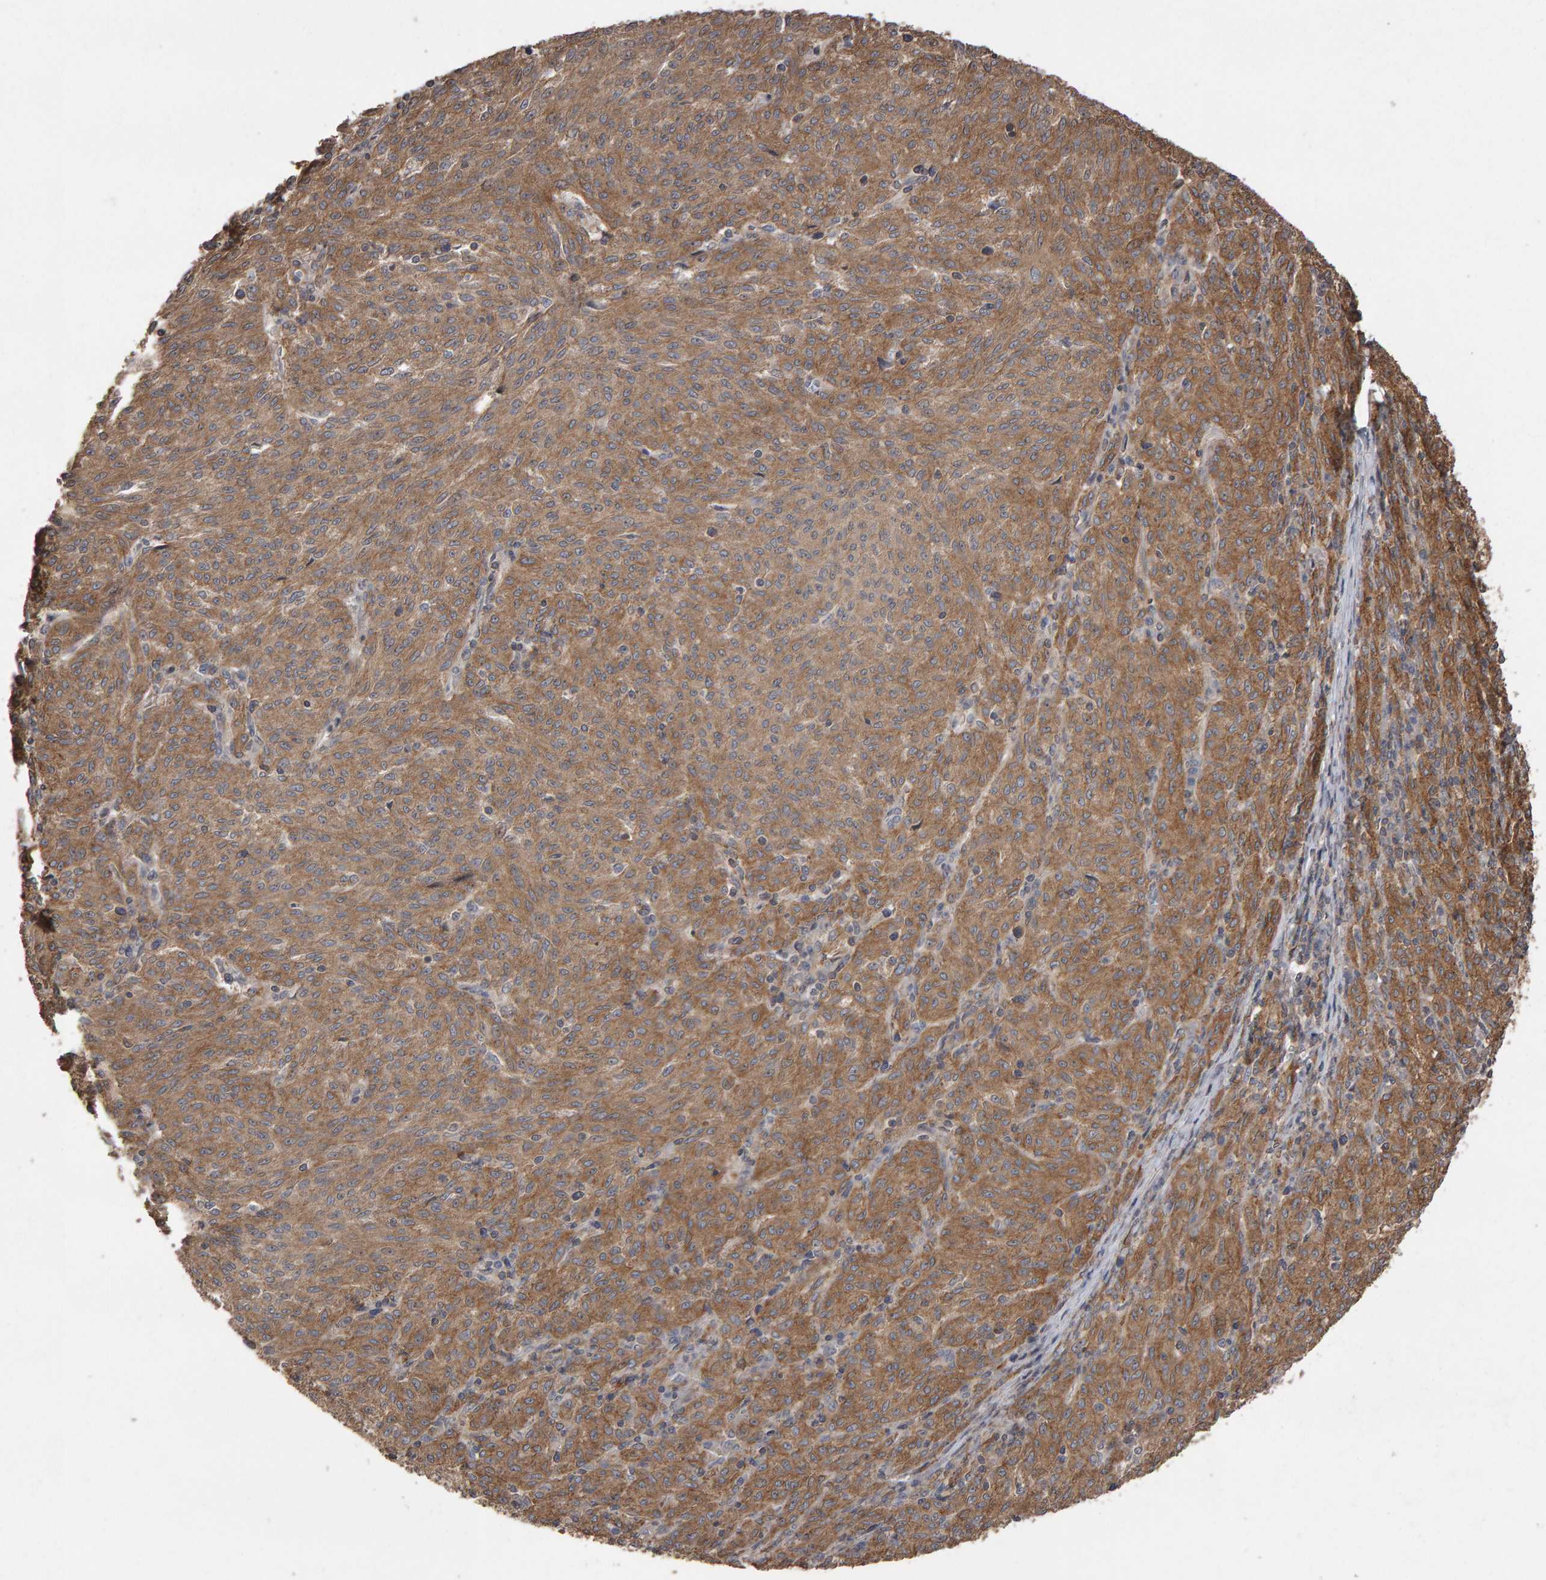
{"staining": {"intensity": "moderate", "quantity": ">75%", "location": "cytoplasmic/membranous"}, "tissue": "melanoma", "cell_type": "Tumor cells", "image_type": "cancer", "snomed": [{"axis": "morphology", "description": "Malignant melanoma, NOS"}, {"axis": "topography", "description": "Skin"}], "caption": "This is an image of immunohistochemistry staining of malignant melanoma, which shows moderate staining in the cytoplasmic/membranous of tumor cells.", "gene": "SCRIB", "patient": {"sex": "female", "age": 72}}